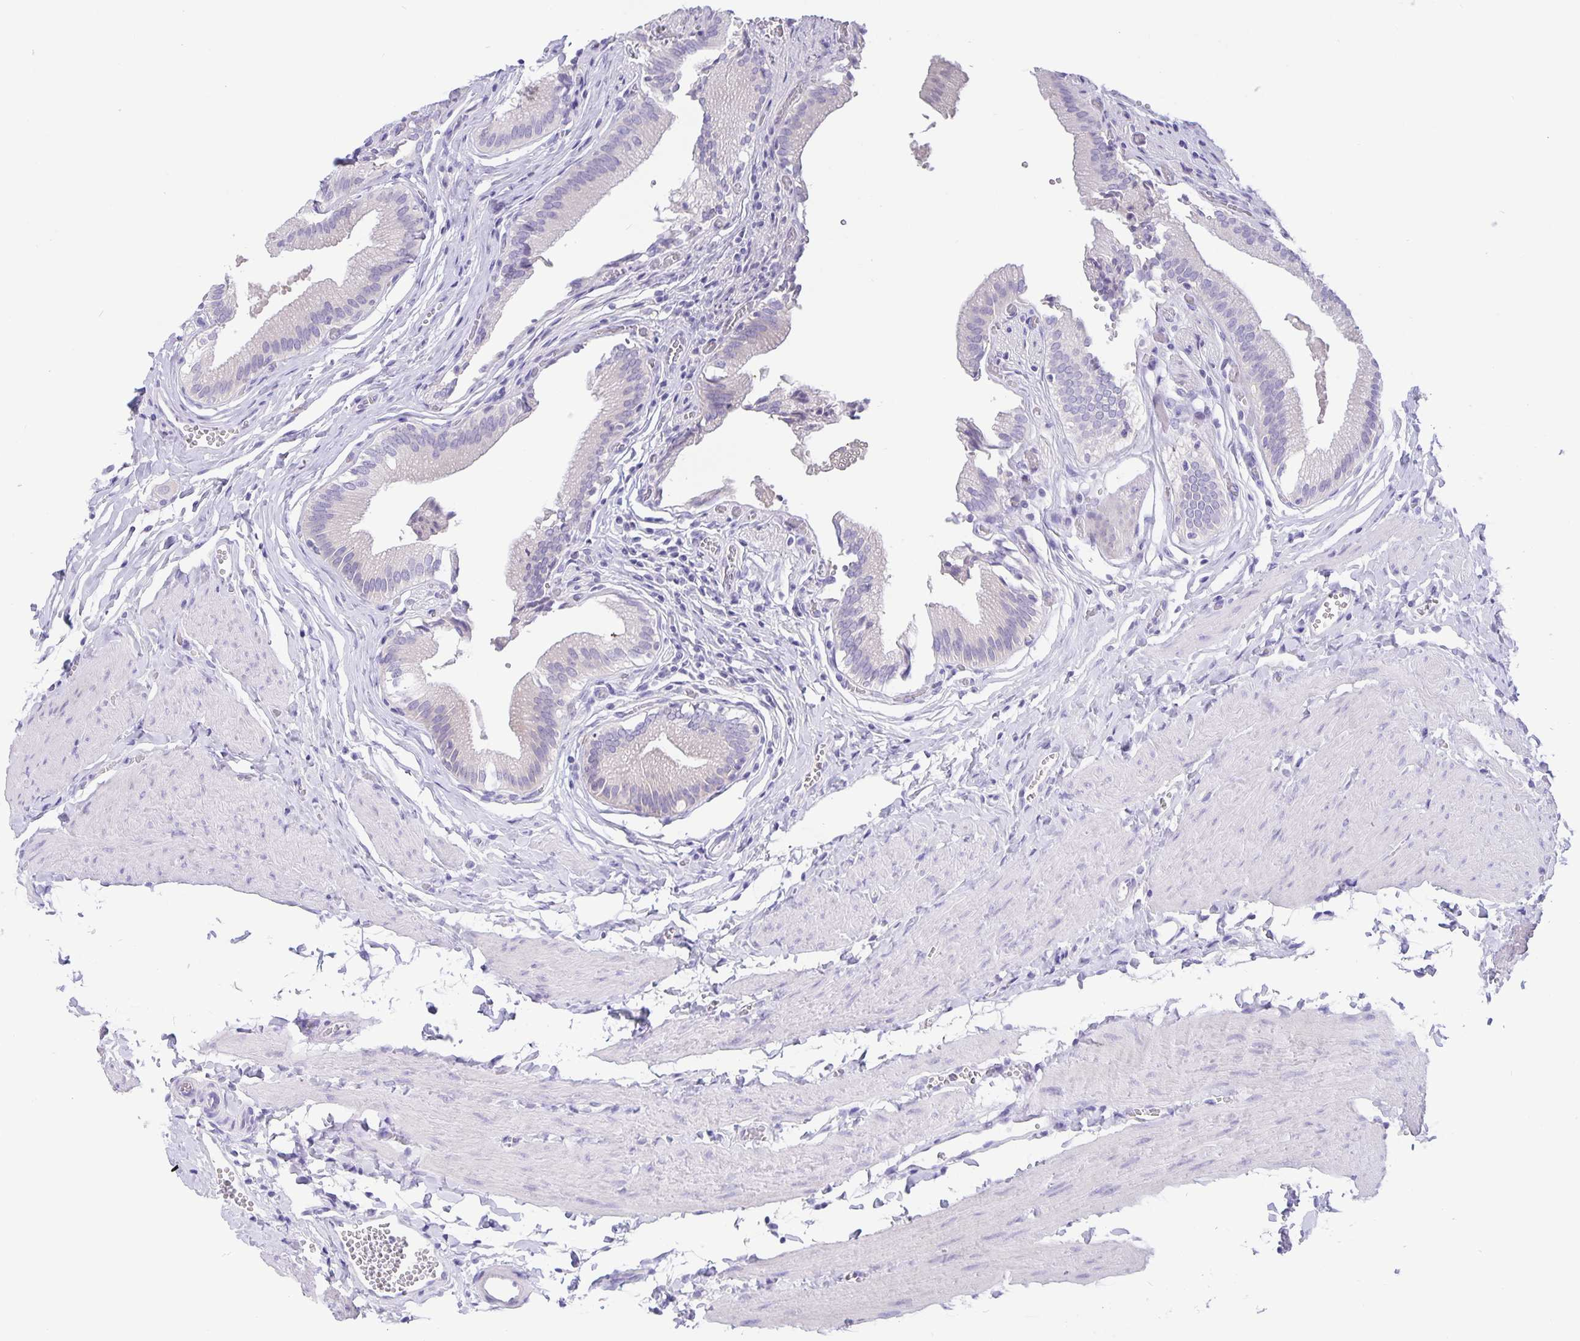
{"staining": {"intensity": "negative", "quantity": "none", "location": "none"}, "tissue": "gallbladder", "cell_type": "Glandular cells", "image_type": "normal", "snomed": [{"axis": "morphology", "description": "Normal tissue, NOS"}, {"axis": "topography", "description": "Gallbladder"}, {"axis": "topography", "description": "Peripheral nerve tissue"}], "caption": "An immunohistochemistry histopathology image of normal gallbladder is shown. There is no staining in glandular cells of gallbladder. Nuclei are stained in blue.", "gene": "ERMN", "patient": {"sex": "male", "age": 17}}